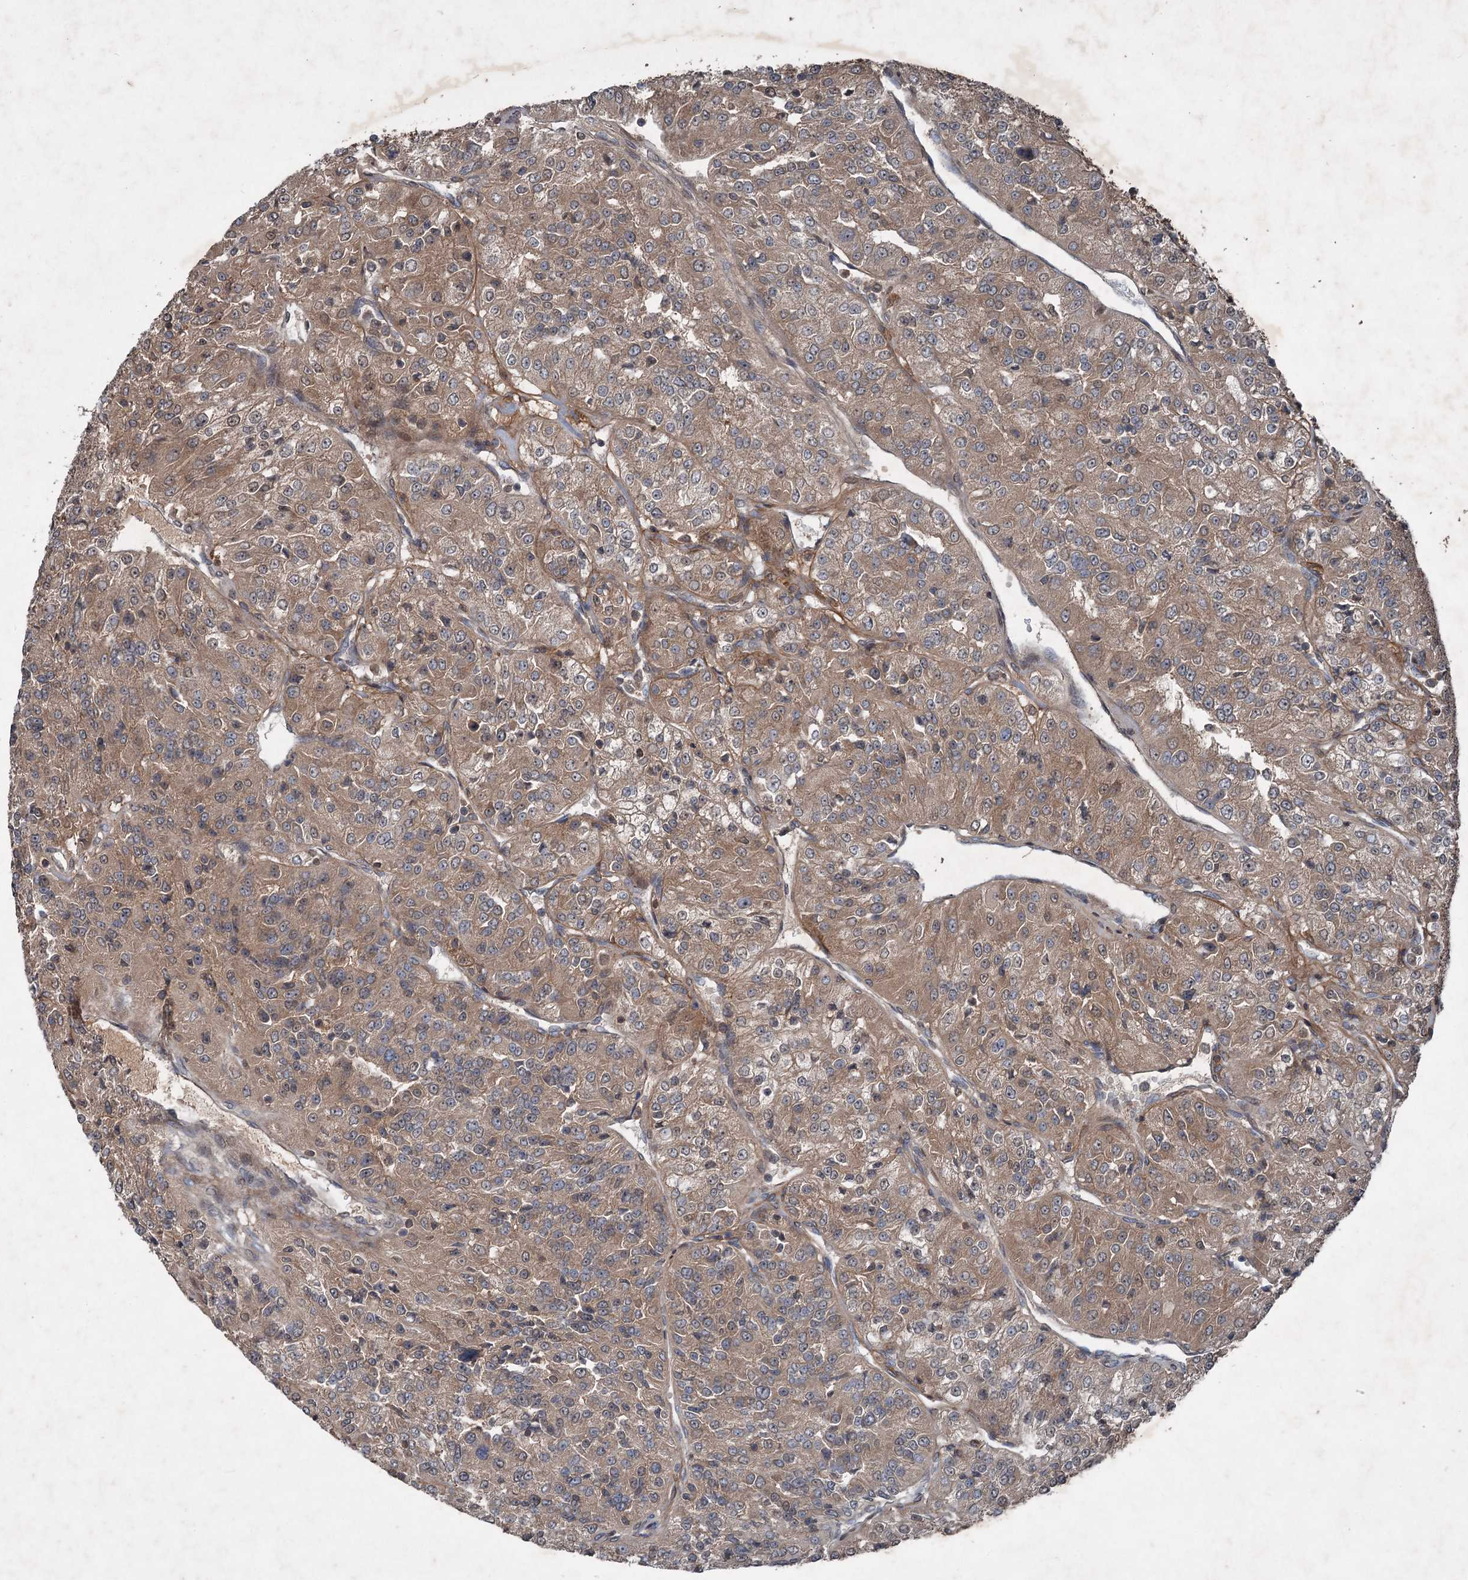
{"staining": {"intensity": "moderate", "quantity": "25%-75%", "location": "cytoplasmic/membranous"}, "tissue": "renal cancer", "cell_type": "Tumor cells", "image_type": "cancer", "snomed": [{"axis": "morphology", "description": "Adenocarcinoma, NOS"}, {"axis": "topography", "description": "Kidney"}], "caption": "This is an image of immunohistochemistry staining of adenocarcinoma (renal), which shows moderate expression in the cytoplasmic/membranous of tumor cells.", "gene": "ALAS1", "patient": {"sex": "female", "age": 63}}